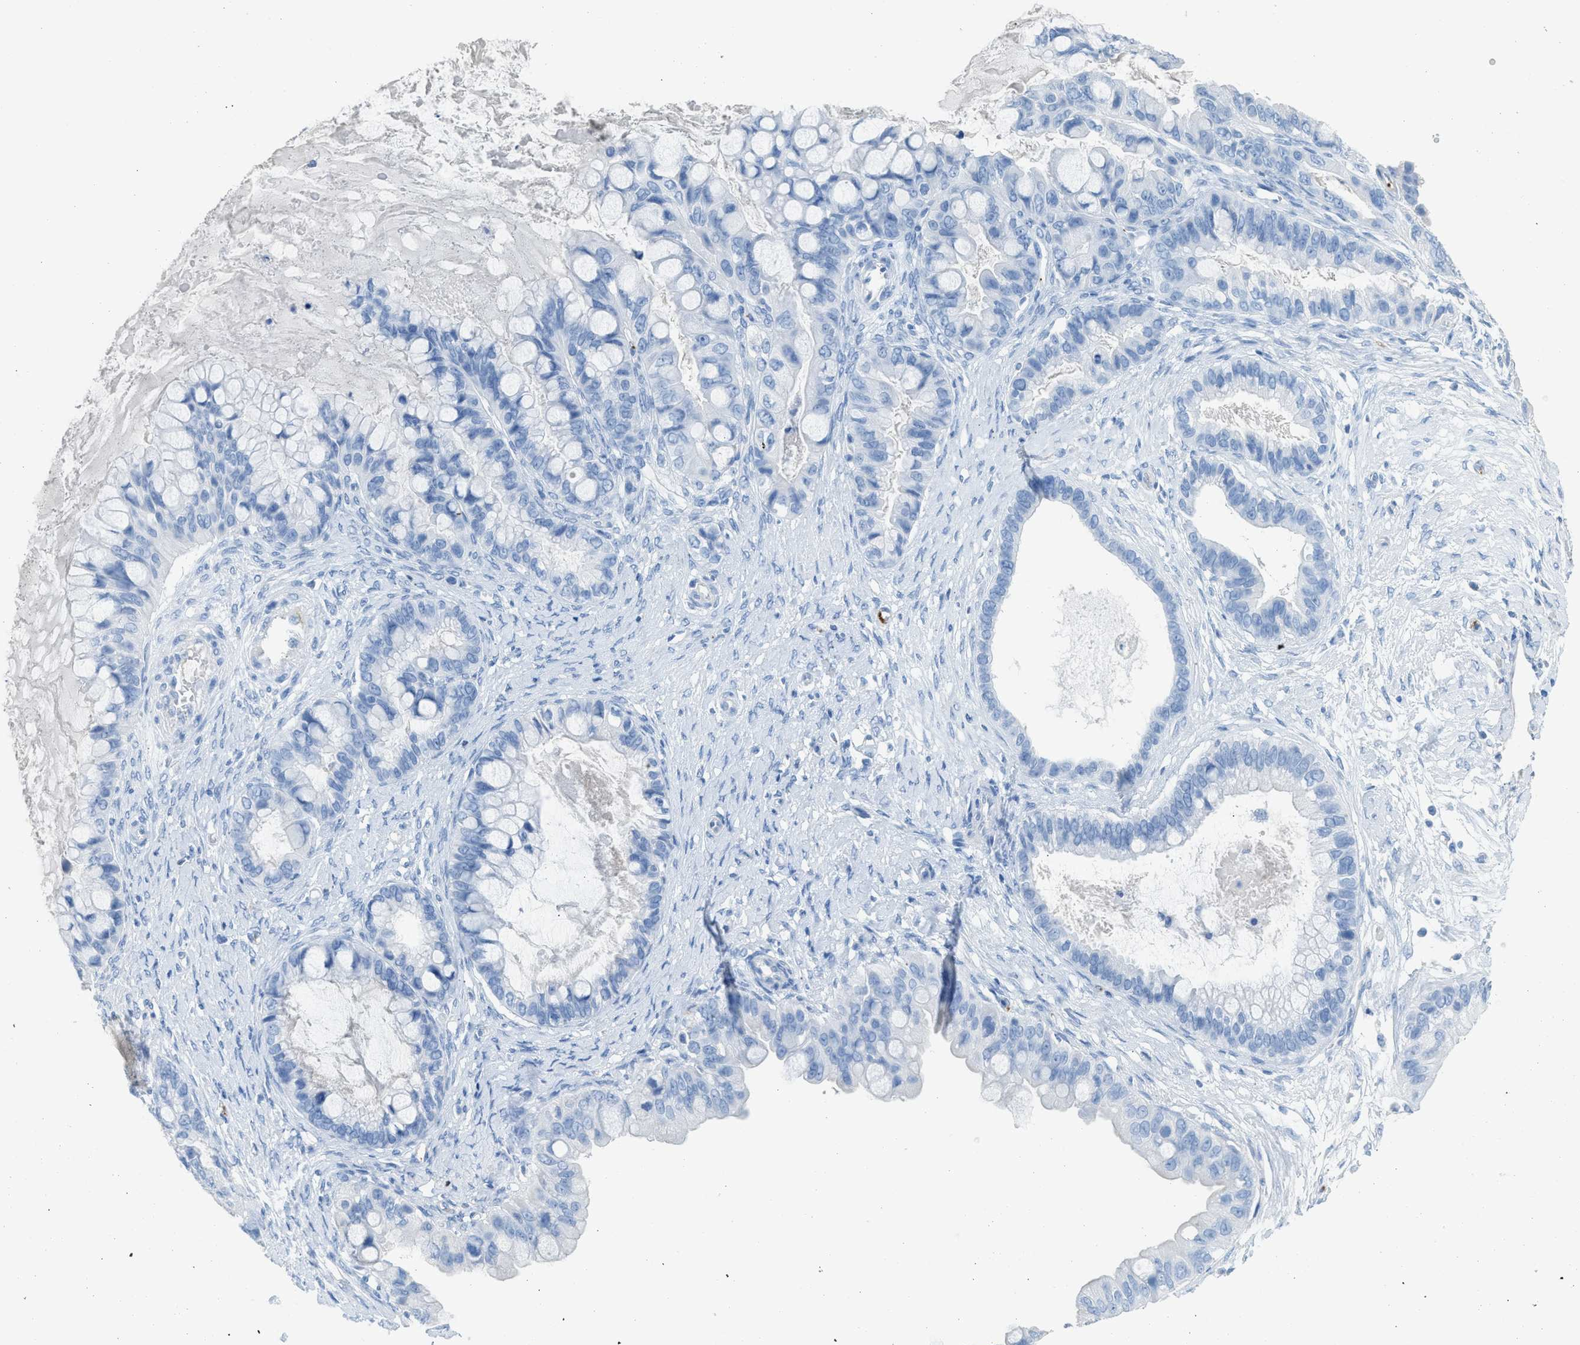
{"staining": {"intensity": "negative", "quantity": "none", "location": "none"}, "tissue": "ovarian cancer", "cell_type": "Tumor cells", "image_type": "cancer", "snomed": [{"axis": "morphology", "description": "Cystadenocarcinoma, mucinous, NOS"}, {"axis": "topography", "description": "Ovary"}], "caption": "A high-resolution micrograph shows immunohistochemistry staining of ovarian mucinous cystadenocarcinoma, which exhibits no significant staining in tumor cells. (DAB IHC with hematoxylin counter stain).", "gene": "FAIM2", "patient": {"sex": "female", "age": 80}}